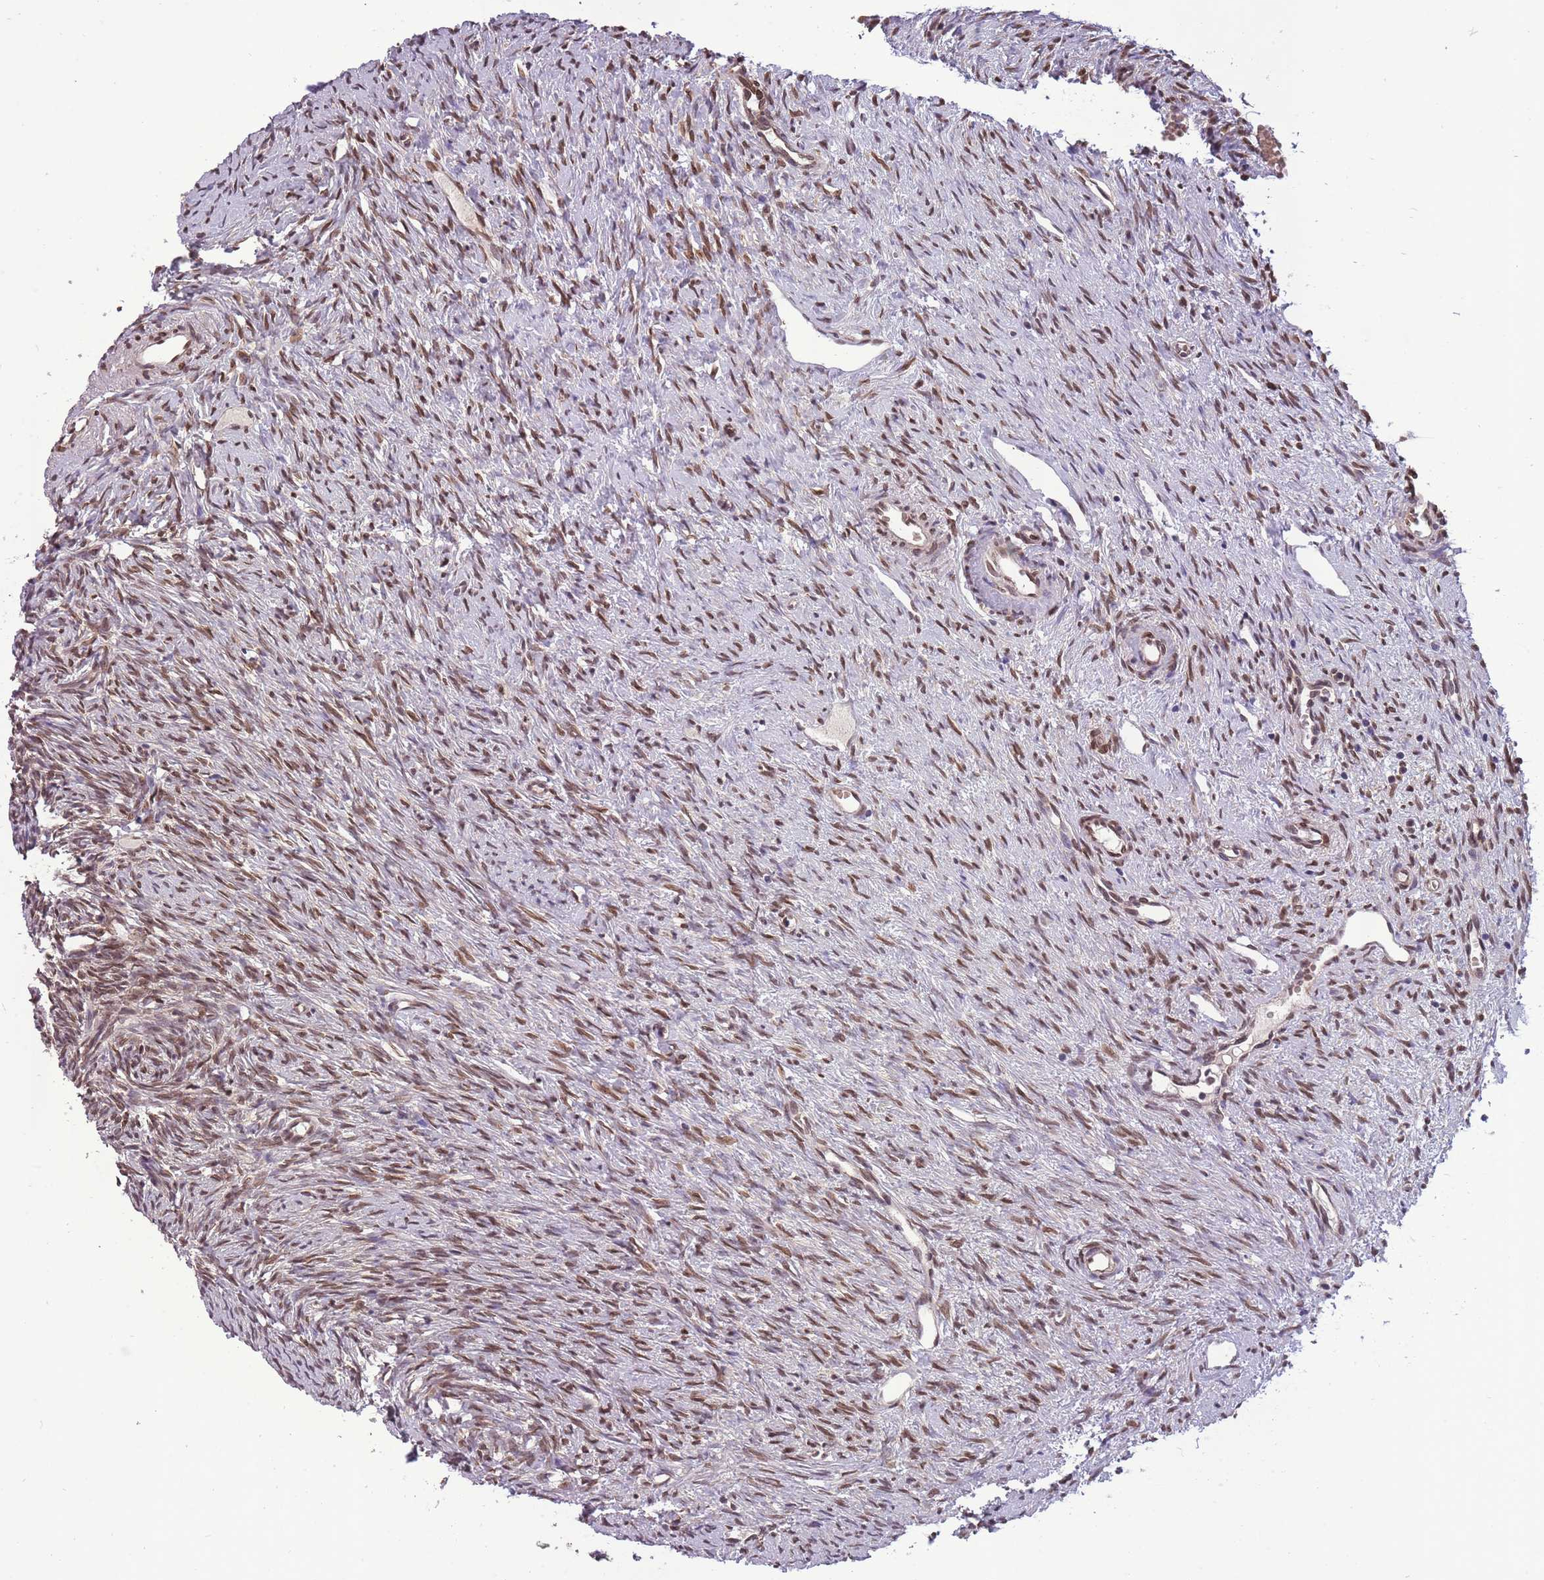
{"staining": {"intensity": "moderate", "quantity": ">75%", "location": "nuclear"}, "tissue": "ovary", "cell_type": "Ovarian stroma cells", "image_type": "normal", "snomed": [{"axis": "morphology", "description": "Normal tissue, NOS"}, {"axis": "topography", "description": "Ovary"}], "caption": "Moderate nuclear protein expression is identified in about >75% of ovarian stroma cells in ovary. Using DAB (3,3'-diaminobenzidine) (brown) and hematoxylin (blue) stains, captured at high magnification using brightfield microscopy.", "gene": "CDIP1", "patient": {"sex": "female", "age": 51}}